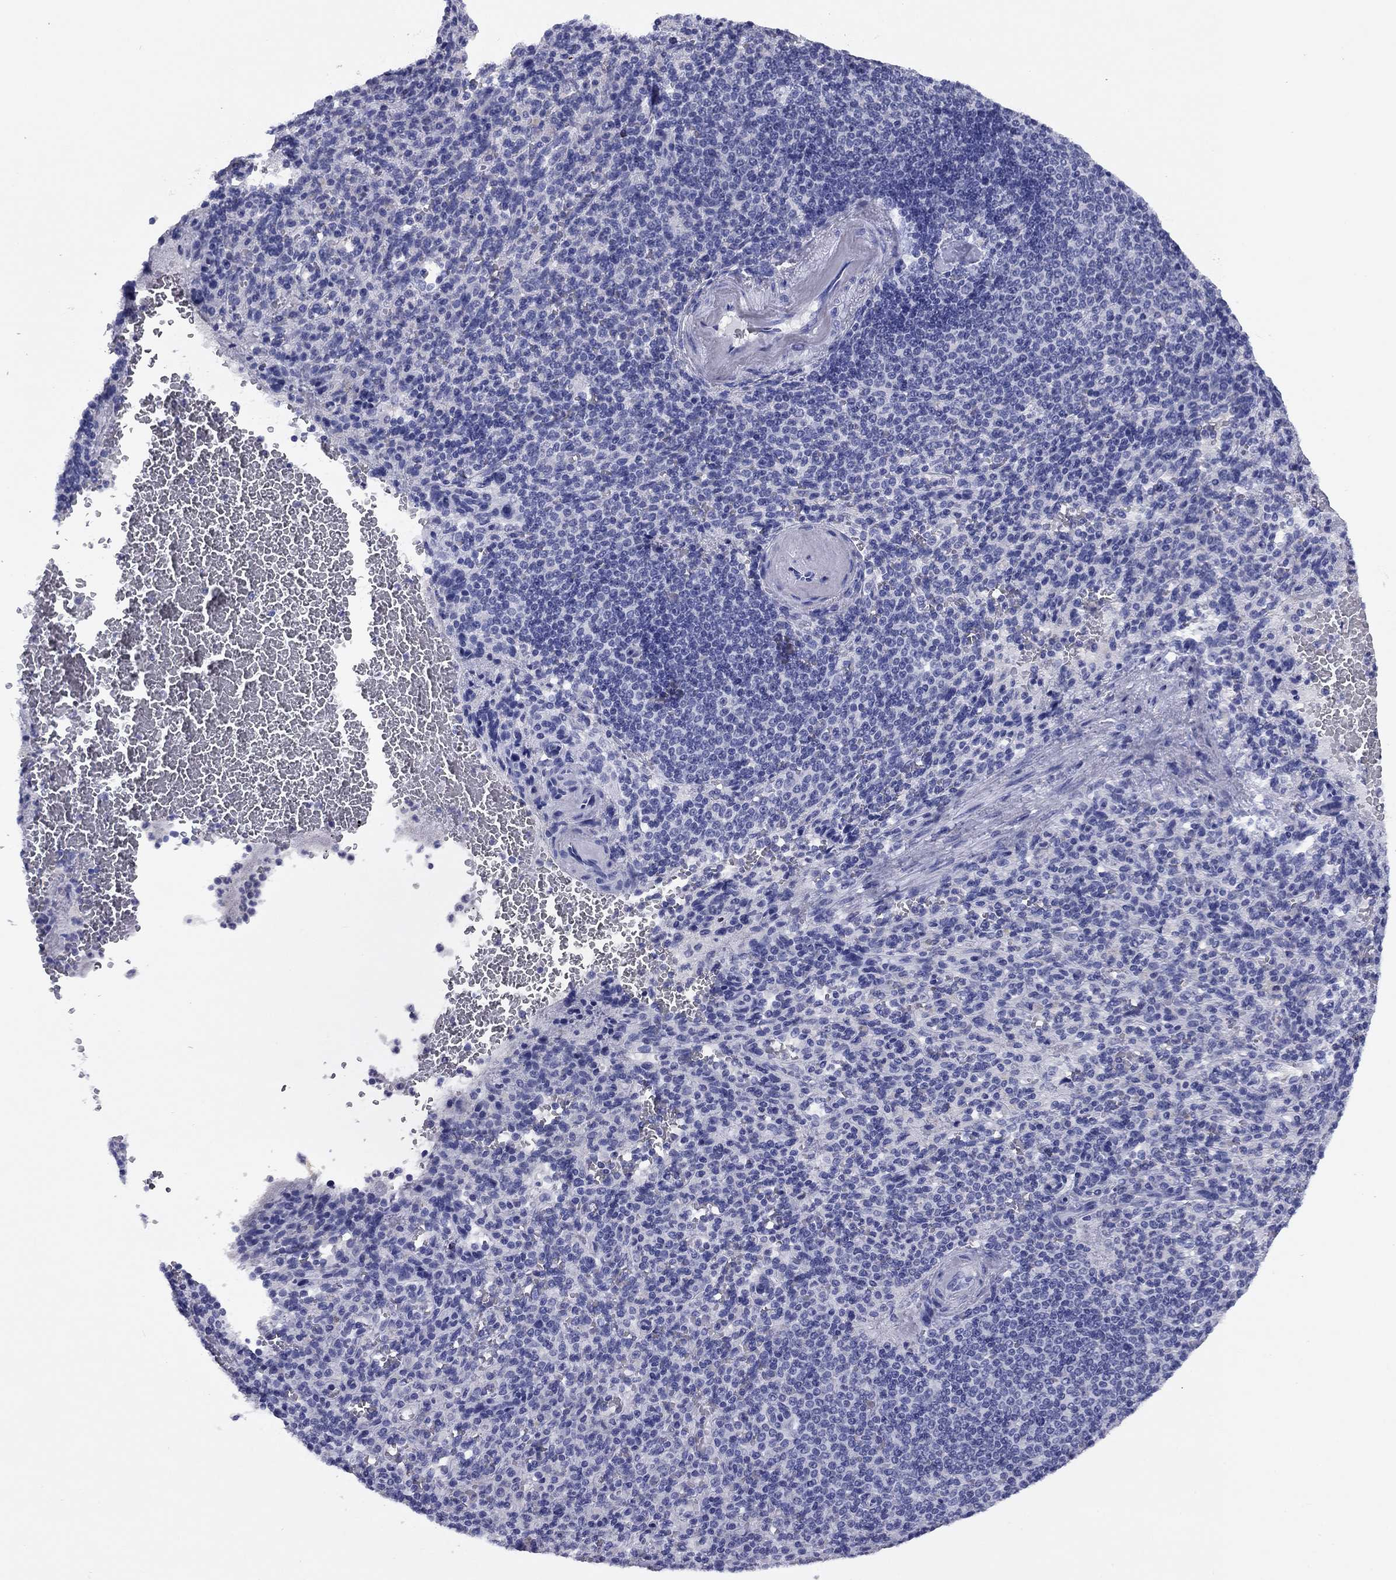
{"staining": {"intensity": "negative", "quantity": "none", "location": "none"}, "tissue": "spleen", "cell_type": "Cells in red pulp", "image_type": "normal", "snomed": [{"axis": "morphology", "description": "Normal tissue, NOS"}, {"axis": "topography", "description": "Spleen"}], "caption": "An IHC histopathology image of benign spleen is shown. There is no staining in cells in red pulp of spleen.", "gene": "NPPA", "patient": {"sex": "female", "age": 74}}